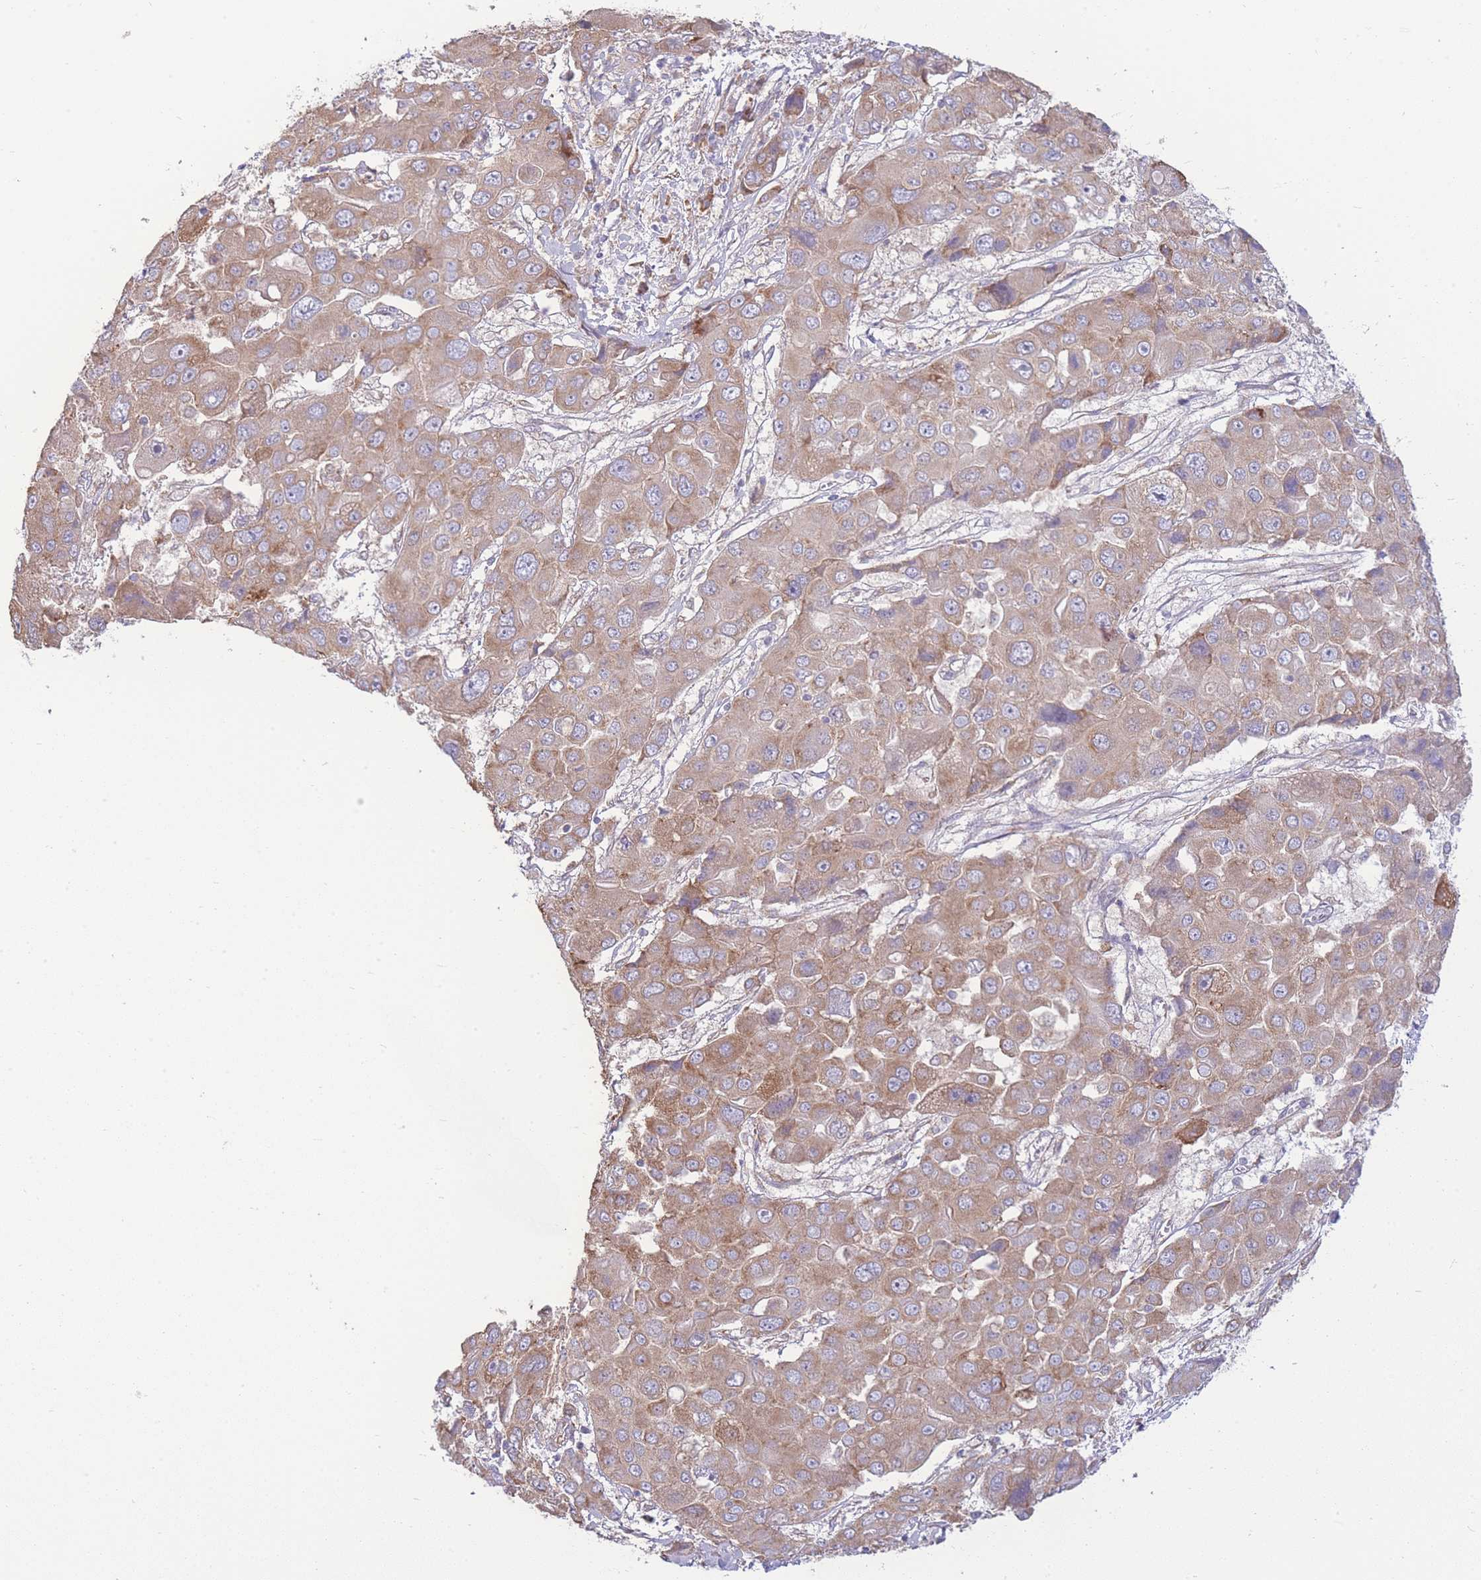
{"staining": {"intensity": "moderate", "quantity": ">75%", "location": "cytoplasmic/membranous"}, "tissue": "liver cancer", "cell_type": "Tumor cells", "image_type": "cancer", "snomed": [{"axis": "morphology", "description": "Cholangiocarcinoma"}, {"axis": "topography", "description": "Liver"}], "caption": "Moderate cytoplasmic/membranous expression is appreciated in about >75% of tumor cells in liver cancer.", "gene": "BEX1", "patient": {"sex": "male", "age": 67}}